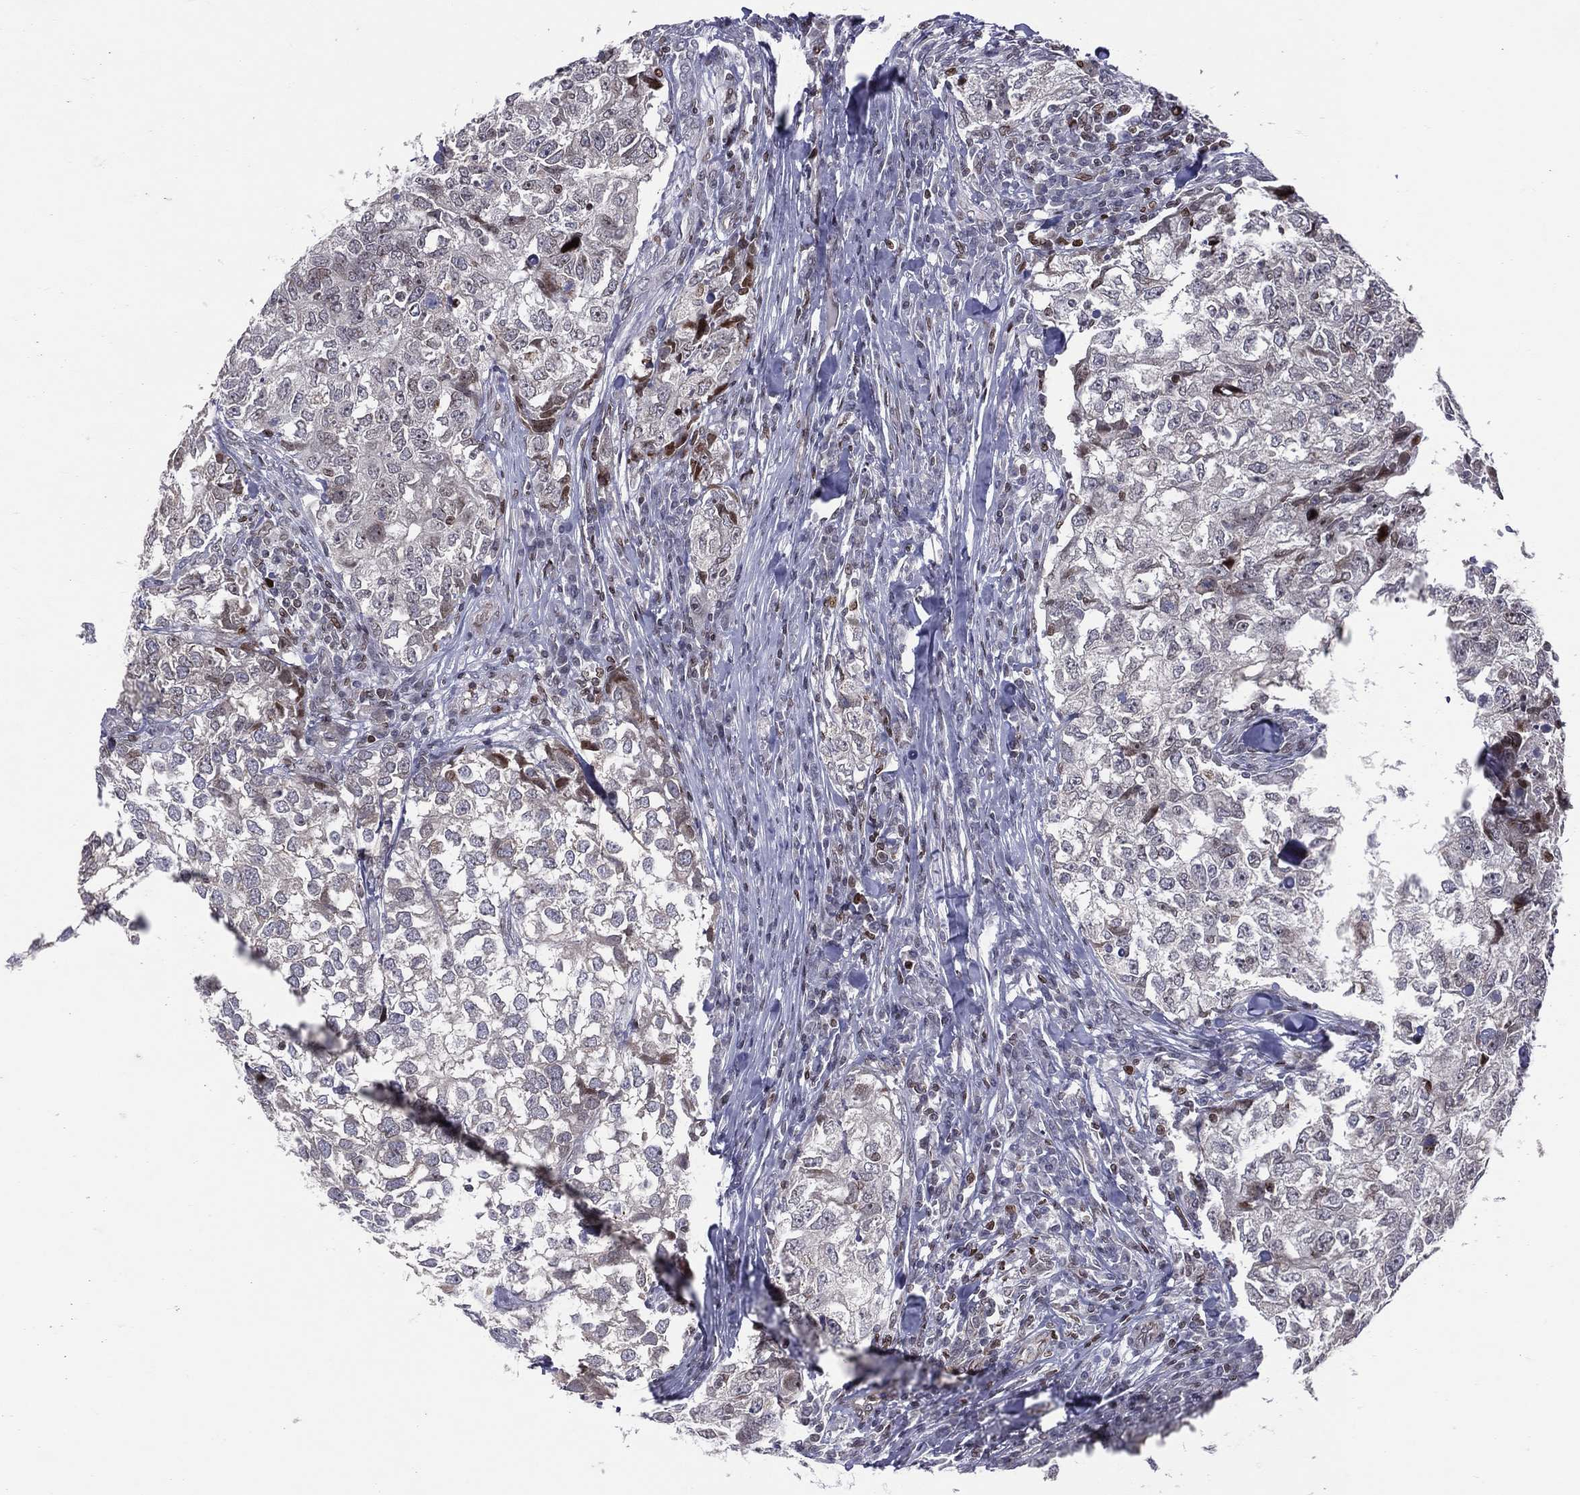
{"staining": {"intensity": "moderate", "quantity": "<25%", "location": "nuclear"}, "tissue": "breast cancer", "cell_type": "Tumor cells", "image_type": "cancer", "snomed": [{"axis": "morphology", "description": "Duct carcinoma"}, {"axis": "topography", "description": "Breast"}], "caption": "A high-resolution micrograph shows immunohistochemistry (IHC) staining of breast cancer, which demonstrates moderate nuclear positivity in about <25% of tumor cells.", "gene": "DBF4B", "patient": {"sex": "female", "age": 30}}